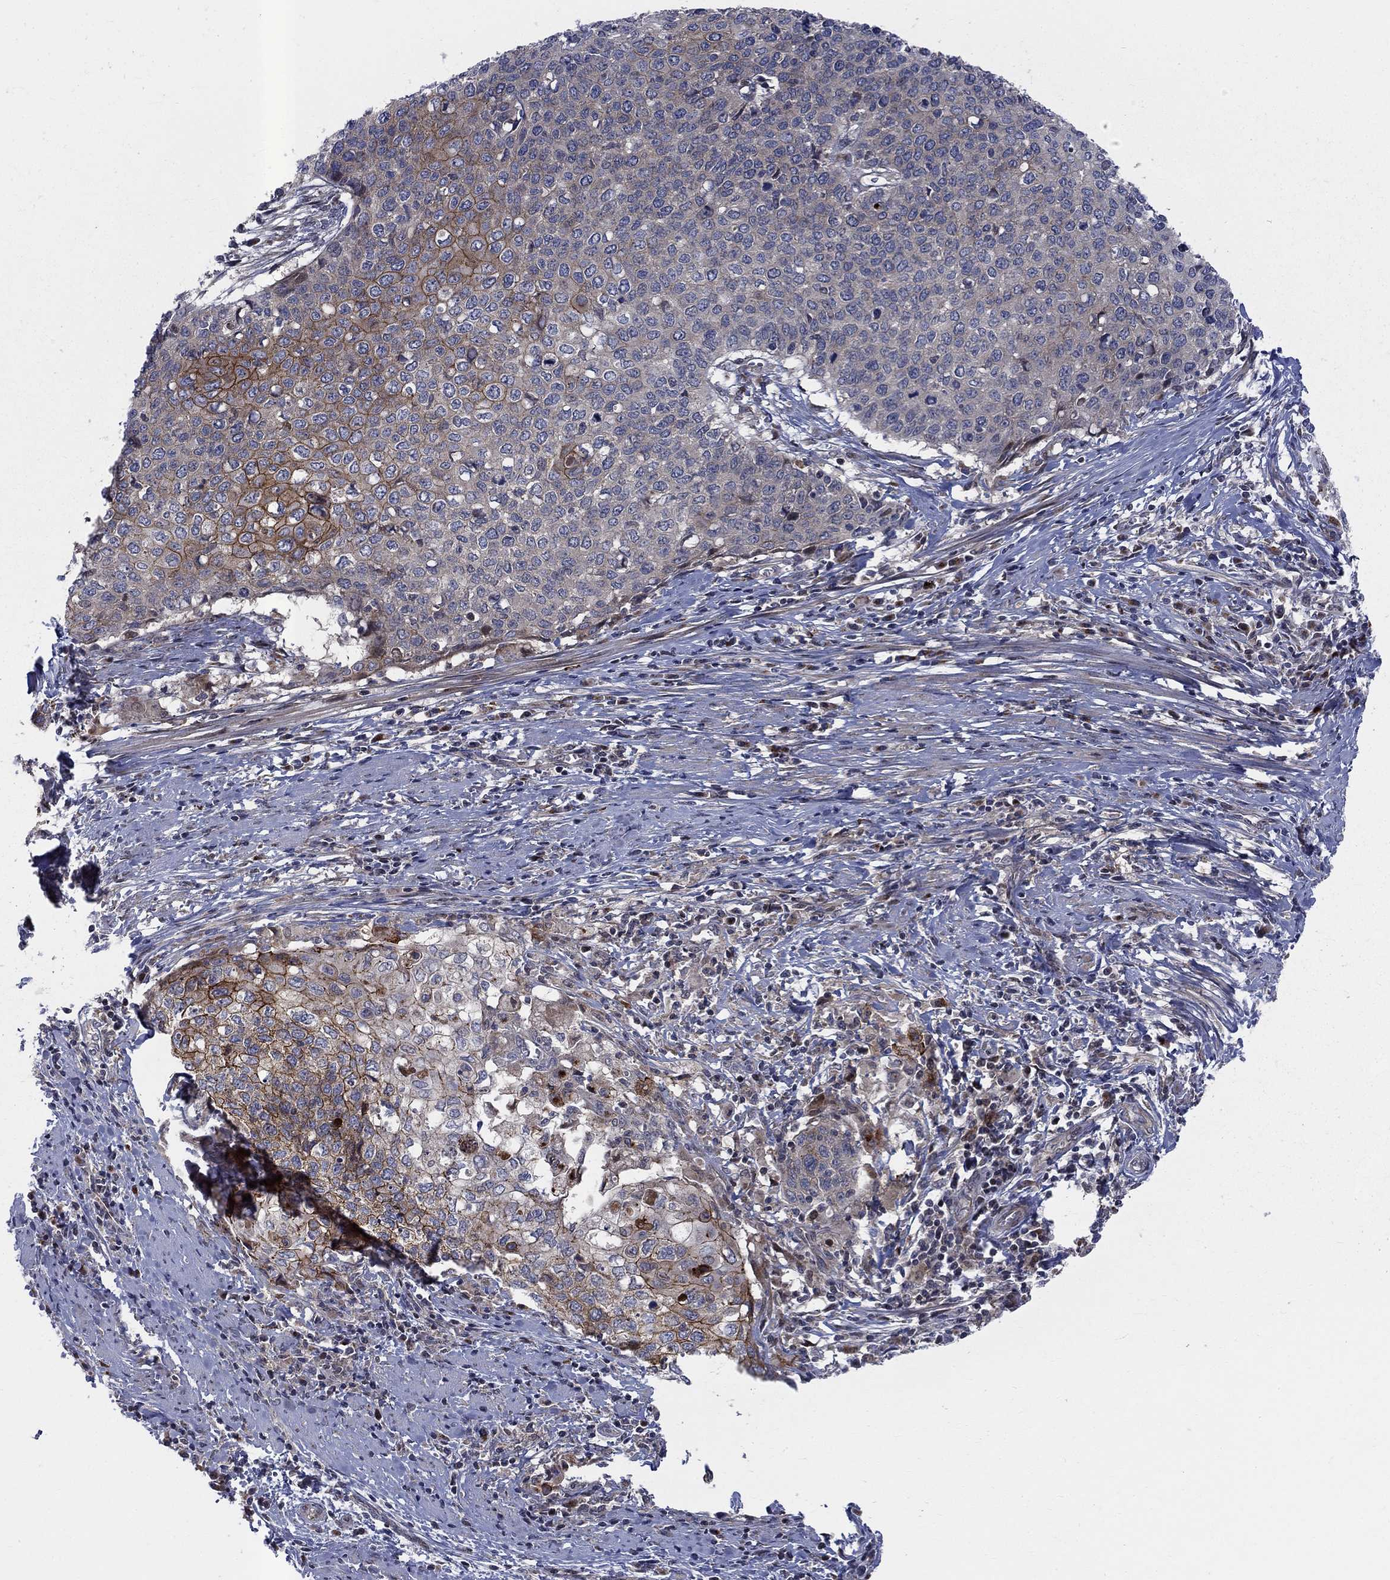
{"staining": {"intensity": "strong", "quantity": "25%-75%", "location": "cytoplasmic/membranous"}, "tissue": "cervical cancer", "cell_type": "Tumor cells", "image_type": "cancer", "snomed": [{"axis": "morphology", "description": "Squamous cell carcinoma, NOS"}, {"axis": "topography", "description": "Cervix"}], "caption": "The immunohistochemical stain shows strong cytoplasmic/membranous expression in tumor cells of cervical squamous cell carcinoma tissue.", "gene": "WDR19", "patient": {"sex": "female", "age": 39}}